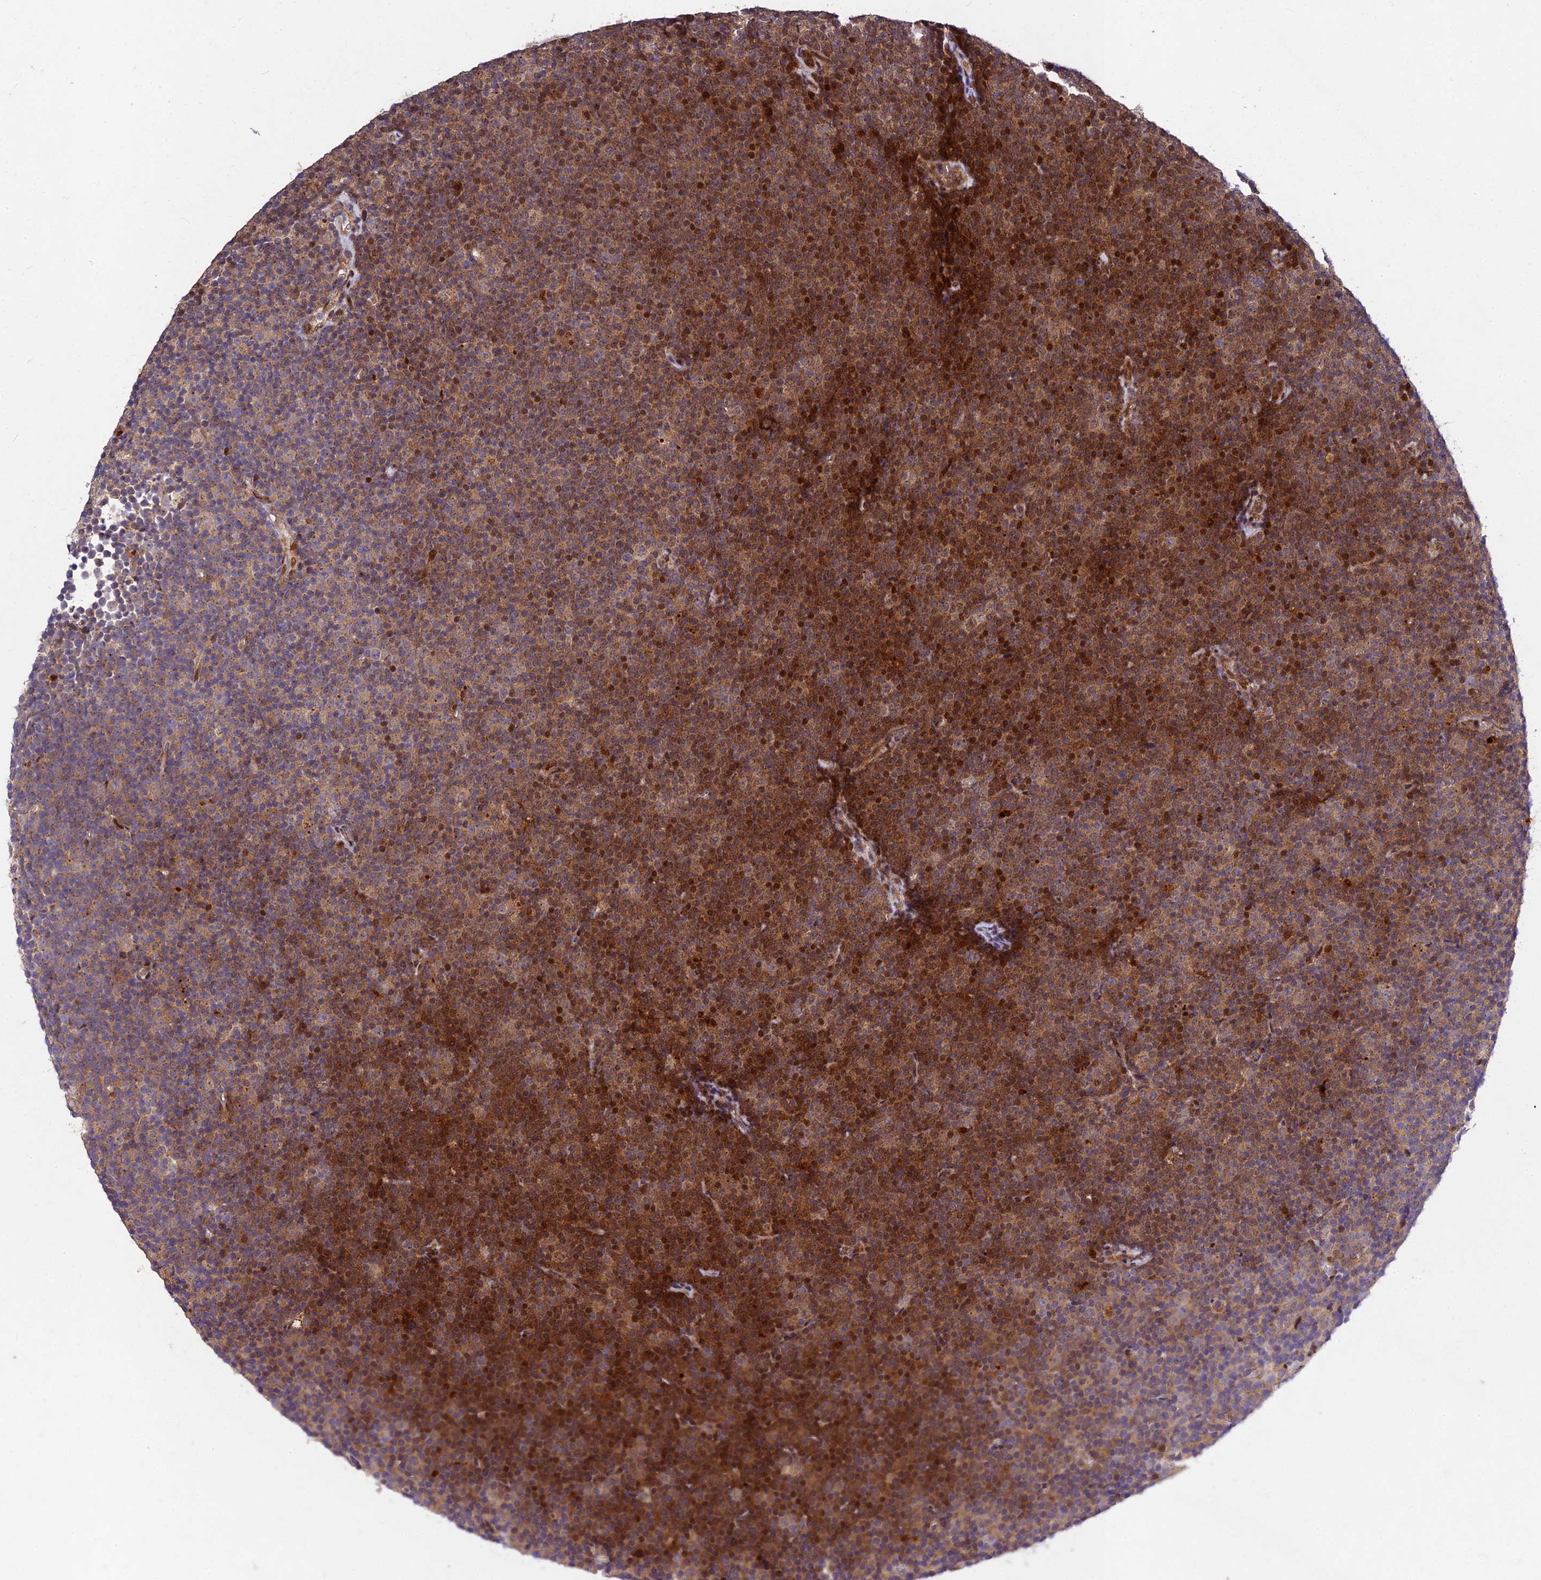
{"staining": {"intensity": "moderate", "quantity": "25%-75%", "location": "cytoplasmic/membranous,nuclear"}, "tissue": "lymphoma", "cell_type": "Tumor cells", "image_type": "cancer", "snomed": [{"axis": "morphology", "description": "Malignant lymphoma, non-Hodgkin's type, Low grade"}, {"axis": "topography", "description": "Lymph node"}], "caption": "Lymphoma was stained to show a protein in brown. There is medium levels of moderate cytoplasmic/membranous and nuclear positivity in about 25%-75% of tumor cells.", "gene": "MKKS", "patient": {"sex": "female", "age": 67}}